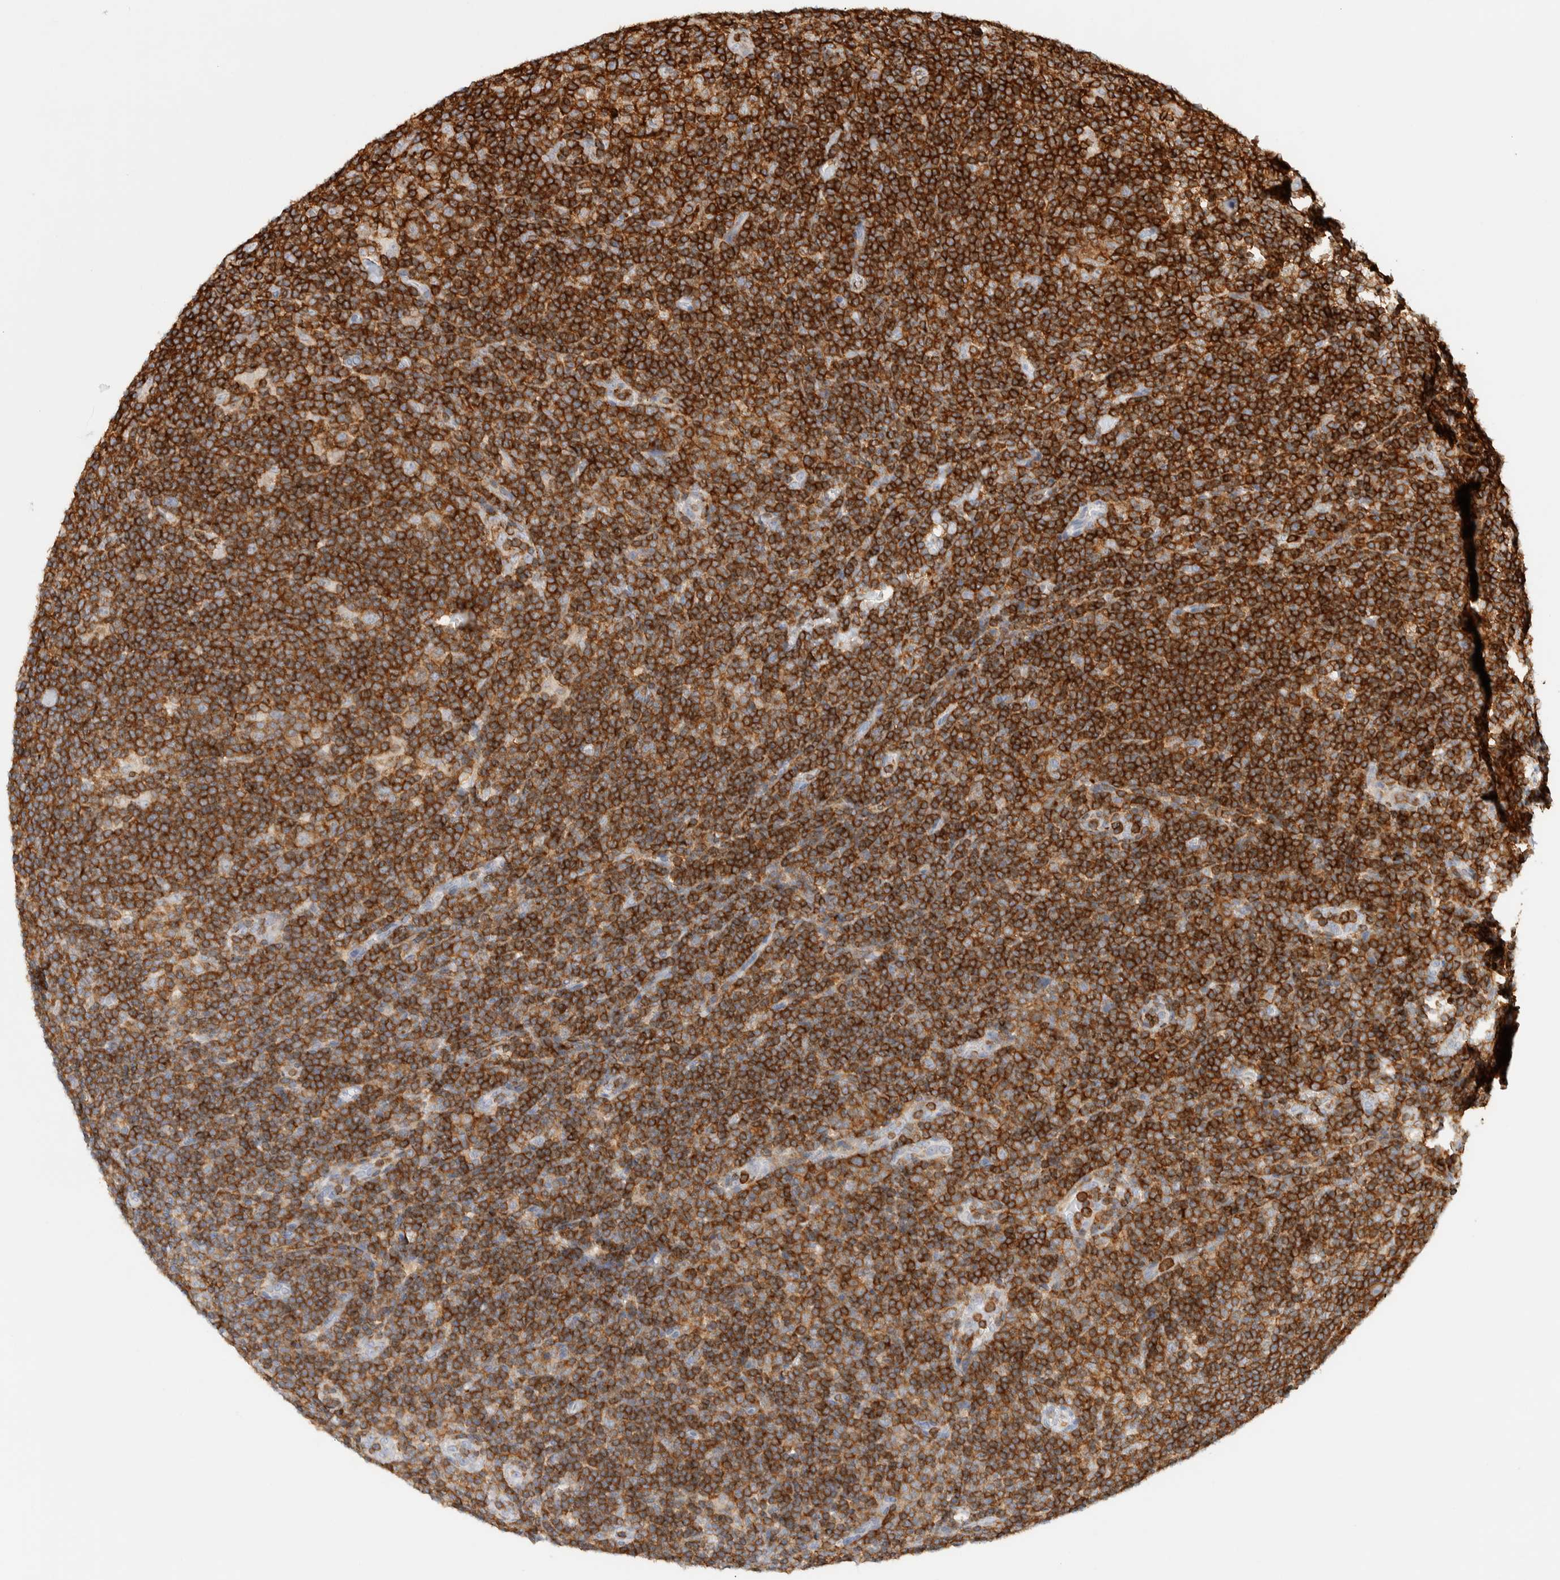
{"staining": {"intensity": "moderate", "quantity": ">75%", "location": "cytoplasmic/membranous"}, "tissue": "lymphoma", "cell_type": "Tumor cells", "image_type": "cancer", "snomed": [{"axis": "morphology", "description": "Hodgkin's disease, NOS"}, {"axis": "topography", "description": "Lymph node"}], "caption": "There is medium levels of moderate cytoplasmic/membranous staining in tumor cells of Hodgkin's disease, as demonstrated by immunohistochemical staining (brown color).", "gene": "RUNDC1", "patient": {"sex": "female", "age": 57}}